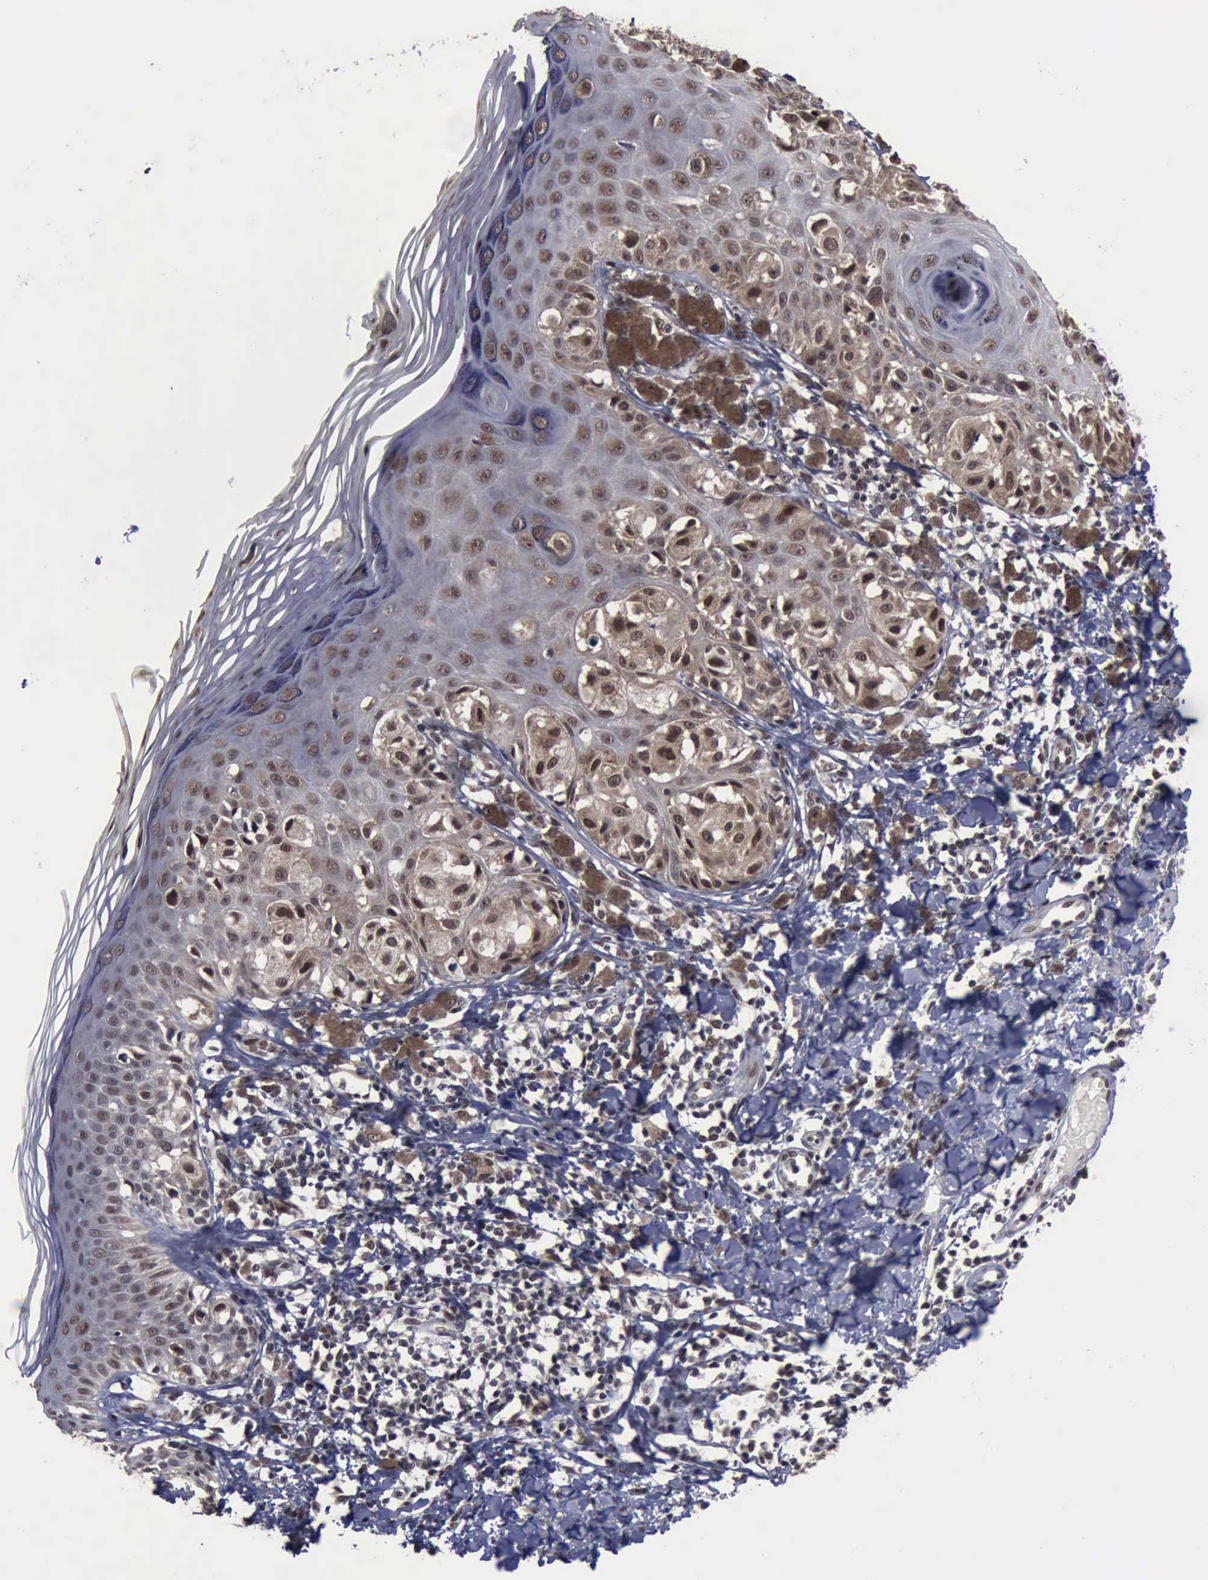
{"staining": {"intensity": "moderate", "quantity": "25%-75%", "location": "cytoplasmic/membranous,nuclear"}, "tissue": "melanoma", "cell_type": "Tumor cells", "image_type": "cancer", "snomed": [{"axis": "morphology", "description": "Malignant melanoma, NOS"}, {"axis": "topography", "description": "Skin"}], "caption": "Malignant melanoma stained with a protein marker demonstrates moderate staining in tumor cells.", "gene": "RTCB", "patient": {"sex": "female", "age": 55}}